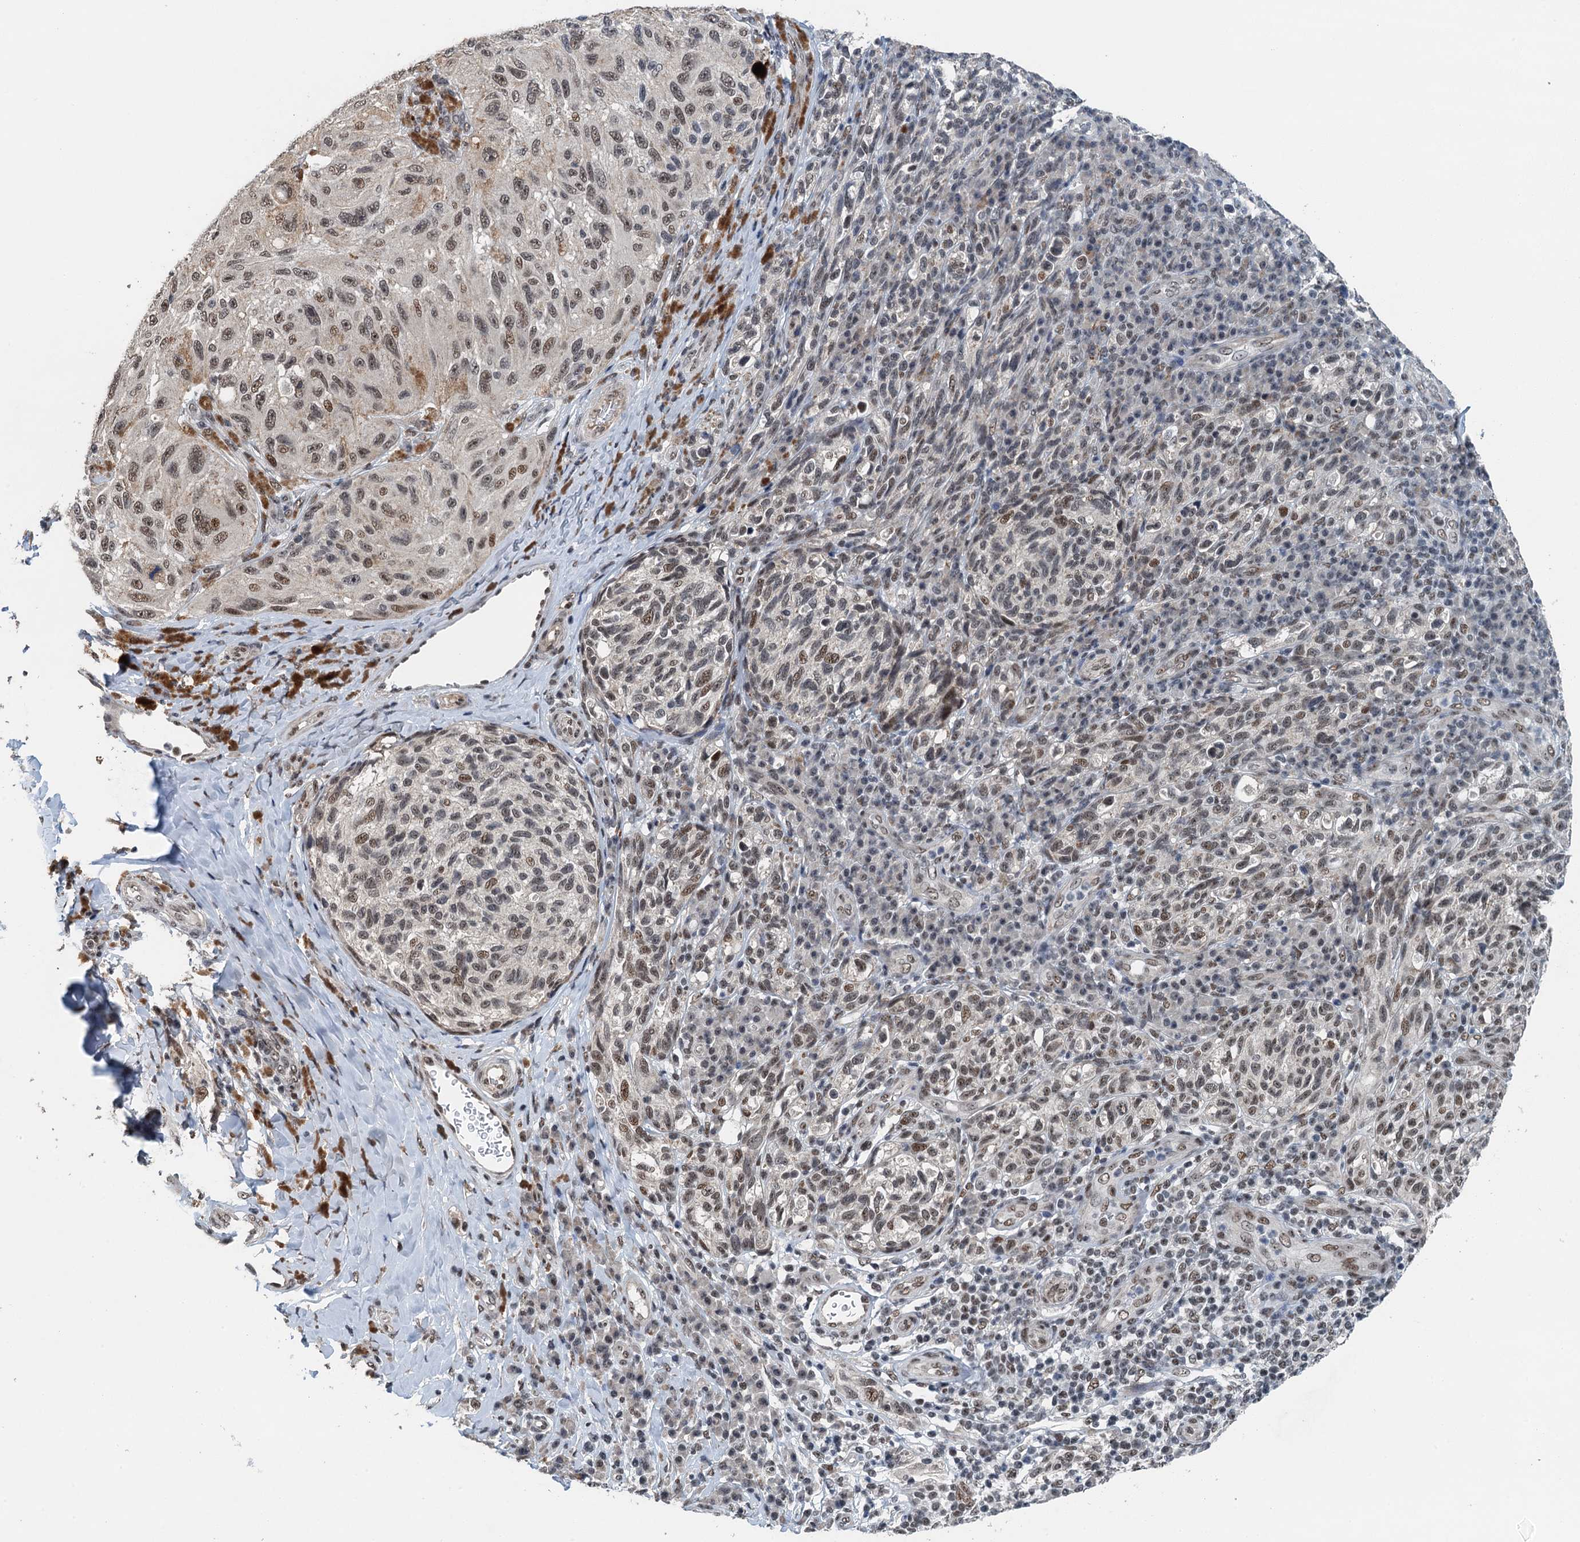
{"staining": {"intensity": "moderate", "quantity": "25%-75%", "location": "nuclear"}, "tissue": "melanoma", "cell_type": "Tumor cells", "image_type": "cancer", "snomed": [{"axis": "morphology", "description": "Malignant melanoma, NOS"}, {"axis": "topography", "description": "Skin"}], "caption": "Human melanoma stained with a protein marker shows moderate staining in tumor cells.", "gene": "MTA3", "patient": {"sex": "female", "age": 73}}